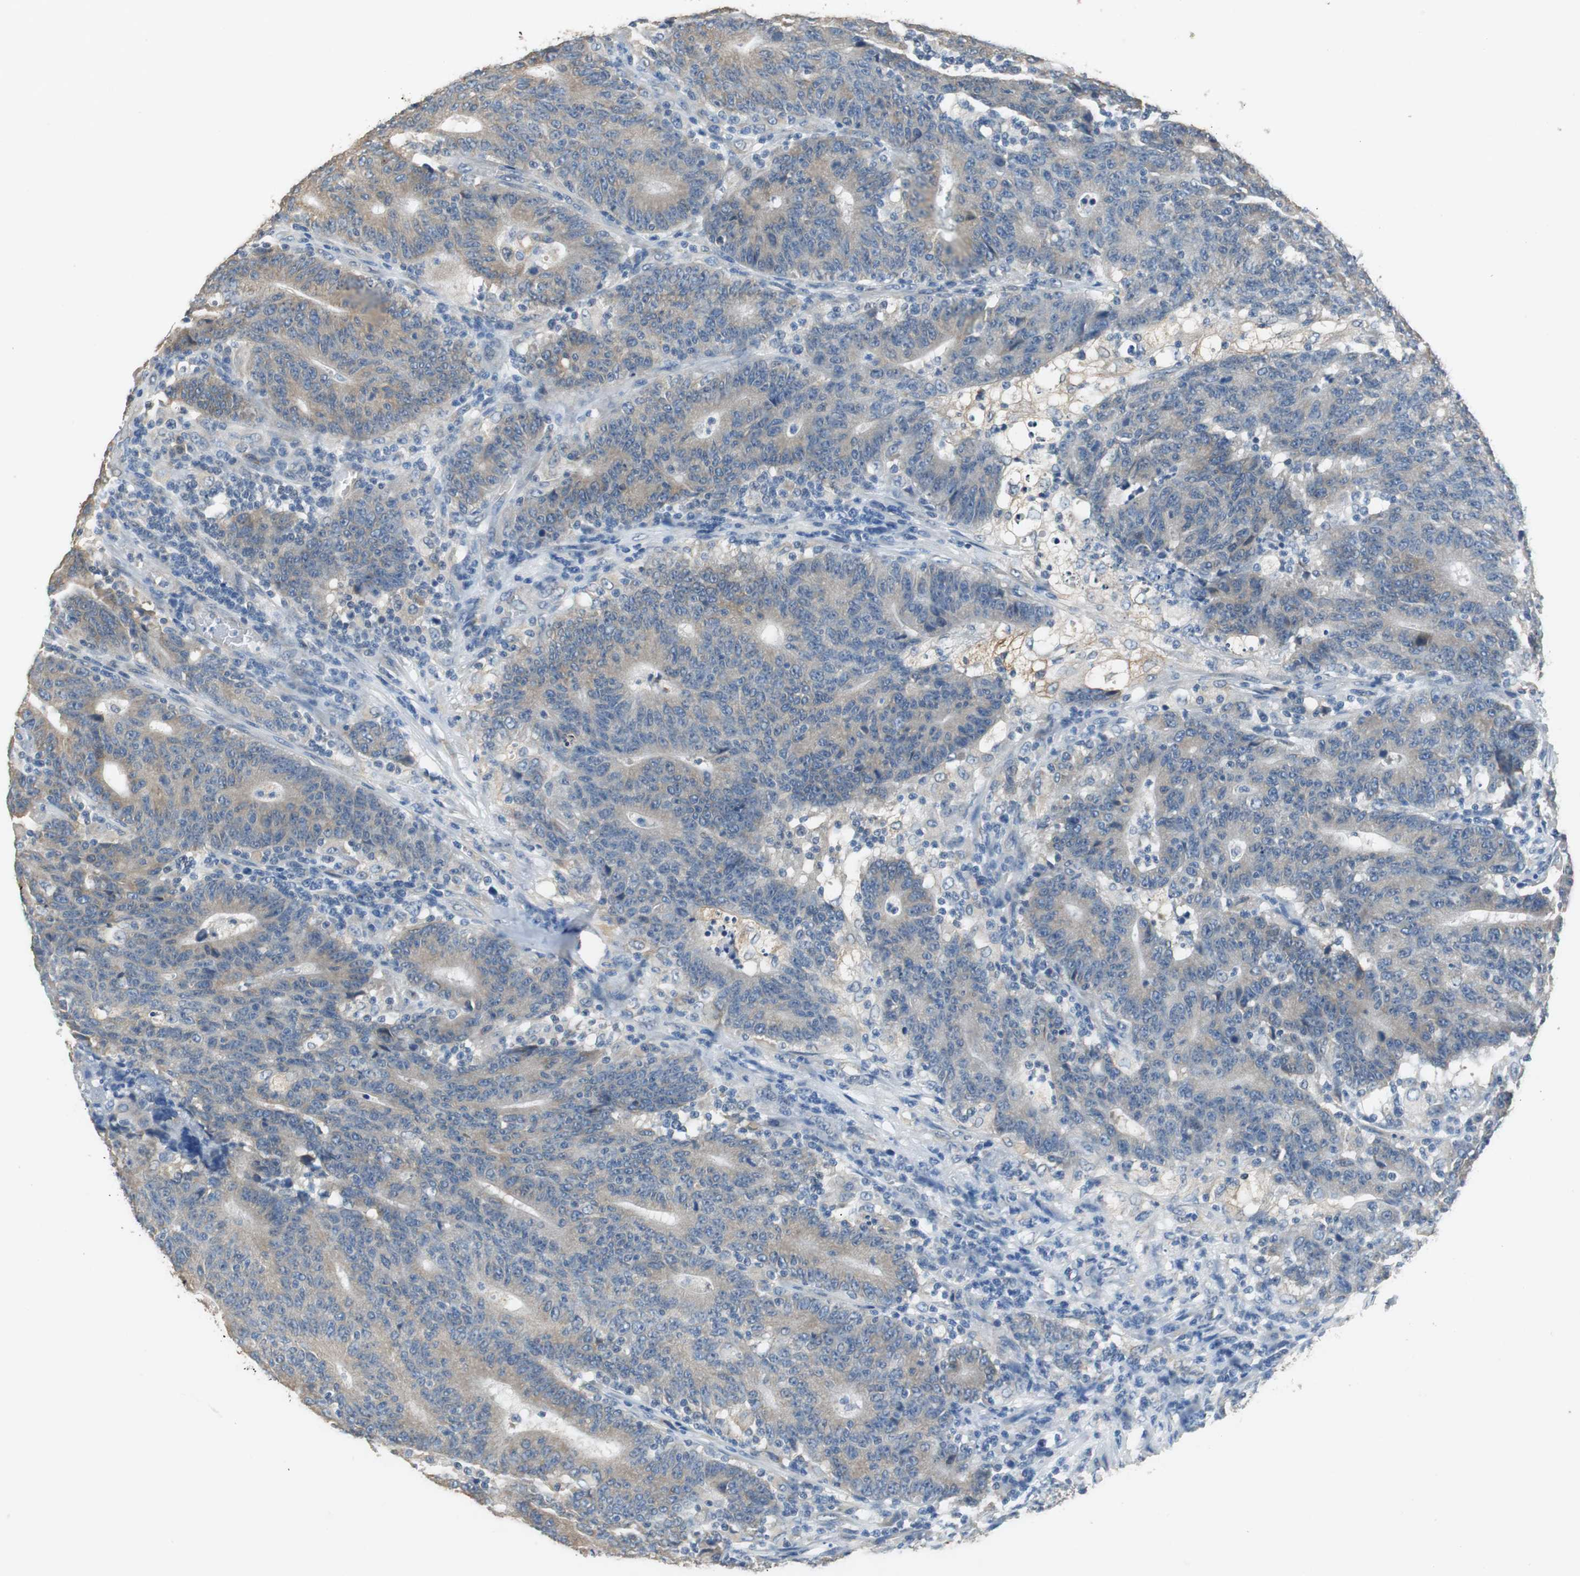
{"staining": {"intensity": "moderate", "quantity": ">75%", "location": "cytoplasmic/membranous"}, "tissue": "colorectal cancer", "cell_type": "Tumor cells", "image_type": "cancer", "snomed": [{"axis": "morphology", "description": "Normal tissue, NOS"}, {"axis": "morphology", "description": "Adenocarcinoma, NOS"}, {"axis": "topography", "description": "Colon"}], "caption": "Immunohistochemical staining of human colorectal cancer reveals moderate cytoplasmic/membranous protein expression in approximately >75% of tumor cells.", "gene": "ALDH4A1", "patient": {"sex": "female", "age": 75}}